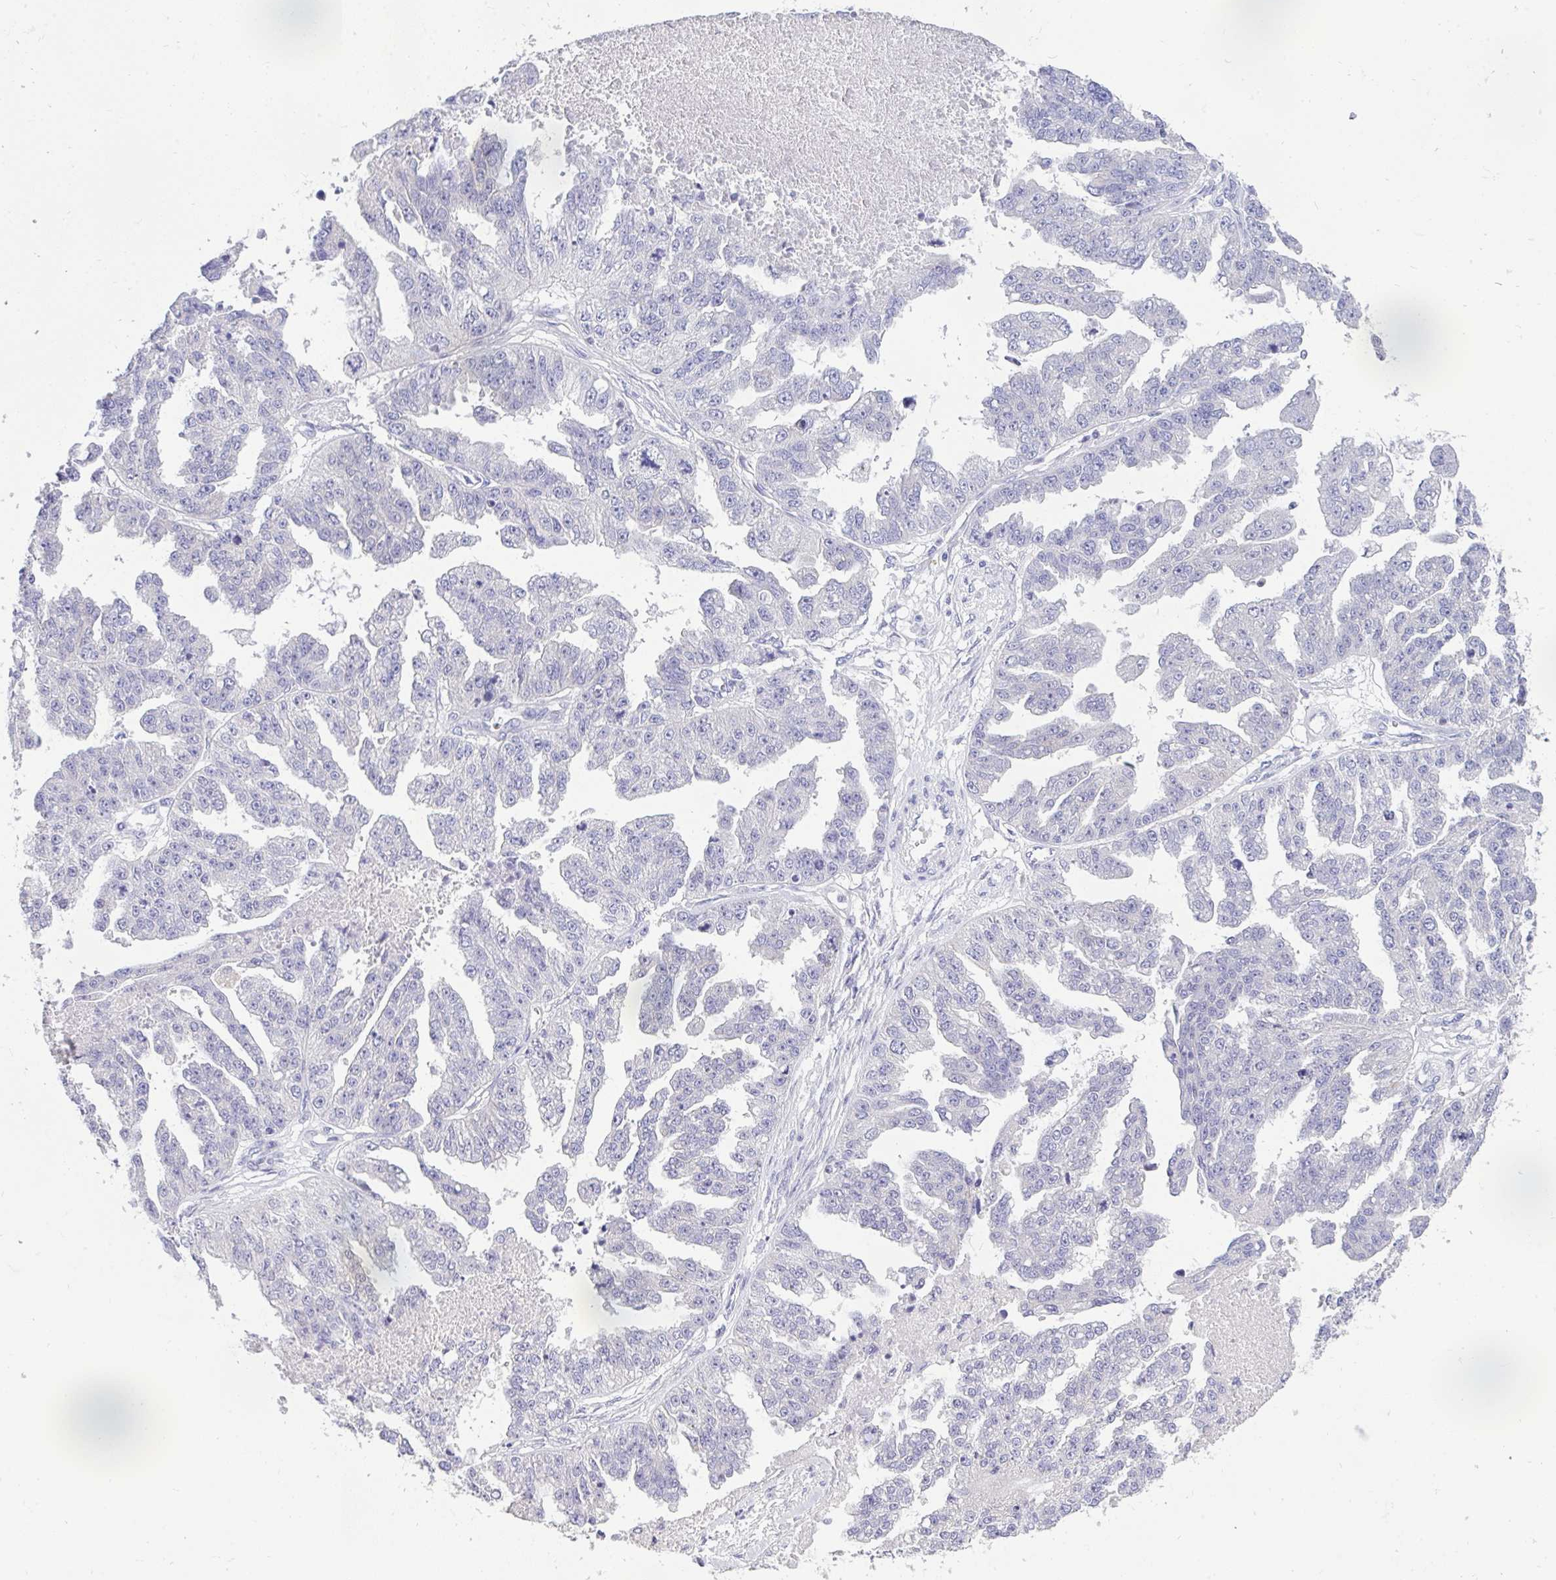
{"staining": {"intensity": "negative", "quantity": "none", "location": "none"}, "tissue": "ovarian cancer", "cell_type": "Tumor cells", "image_type": "cancer", "snomed": [{"axis": "morphology", "description": "Cystadenocarcinoma, serous, NOS"}, {"axis": "topography", "description": "Ovary"}], "caption": "DAB (3,3'-diaminobenzidine) immunohistochemical staining of human ovarian serous cystadenocarcinoma shows no significant staining in tumor cells. (DAB (3,3'-diaminobenzidine) immunohistochemistry (IHC) with hematoxylin counter stain).", "gene": "VGLL3", "patient": {"sex": "female", "age": 58}}